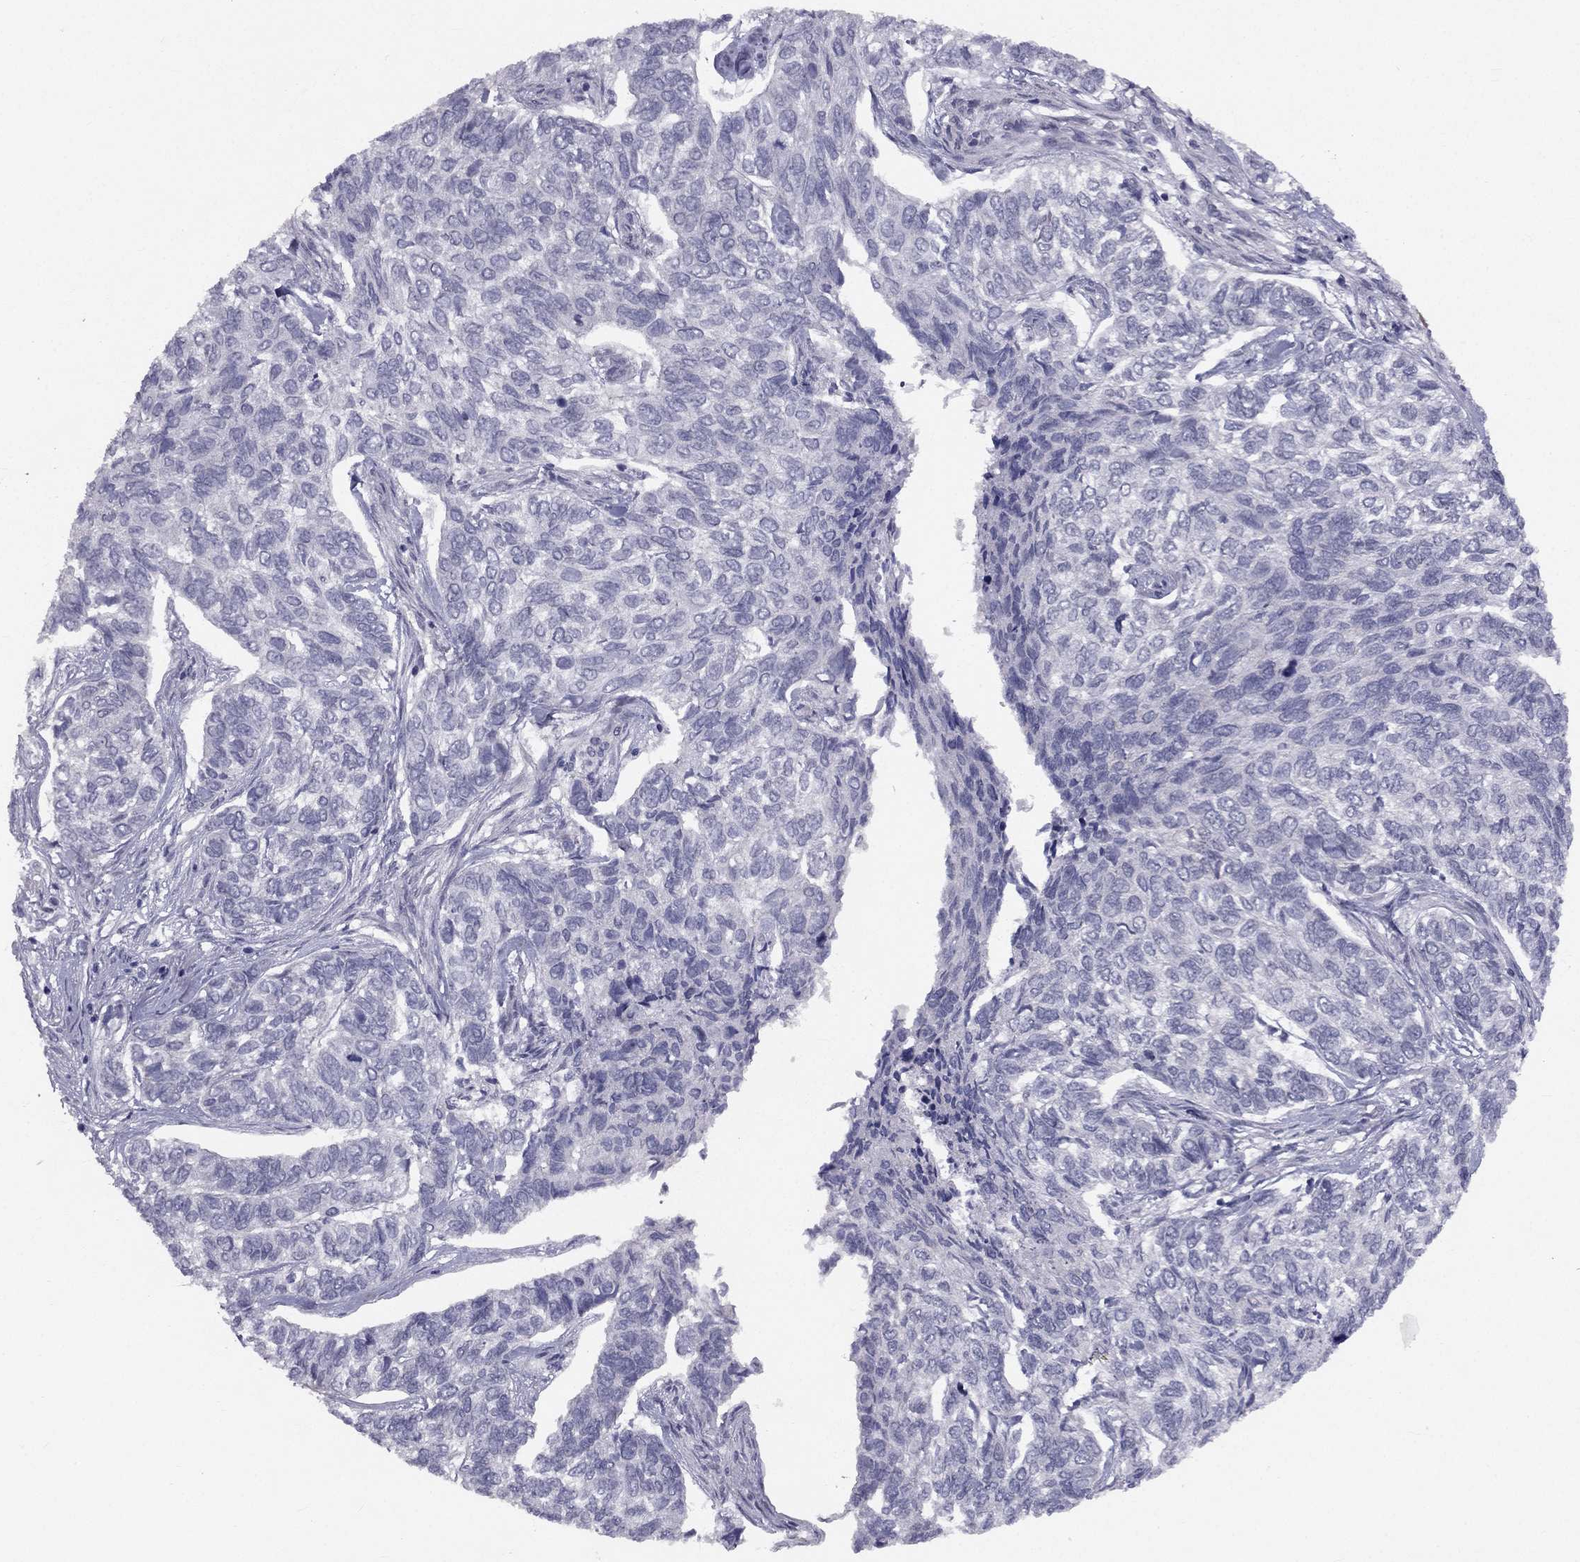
{"staining": {"intensity": "negative", "quantity": "none", "location": "none"}, "tissue": "skin cancer", "cell_type": "Tumor cells", "image_type": "cancer", "snomed": [{"axis": "morphology", "description": "Basal cell carcinoma"}, {"axis": "topography", "description": "Skin"}], "caption": "This is an immunohistochemistry image of skin cancer. There is no staining in tumor cells.", "gene": "TRPS1", "patient": {"sex": "female", "age": 65}}